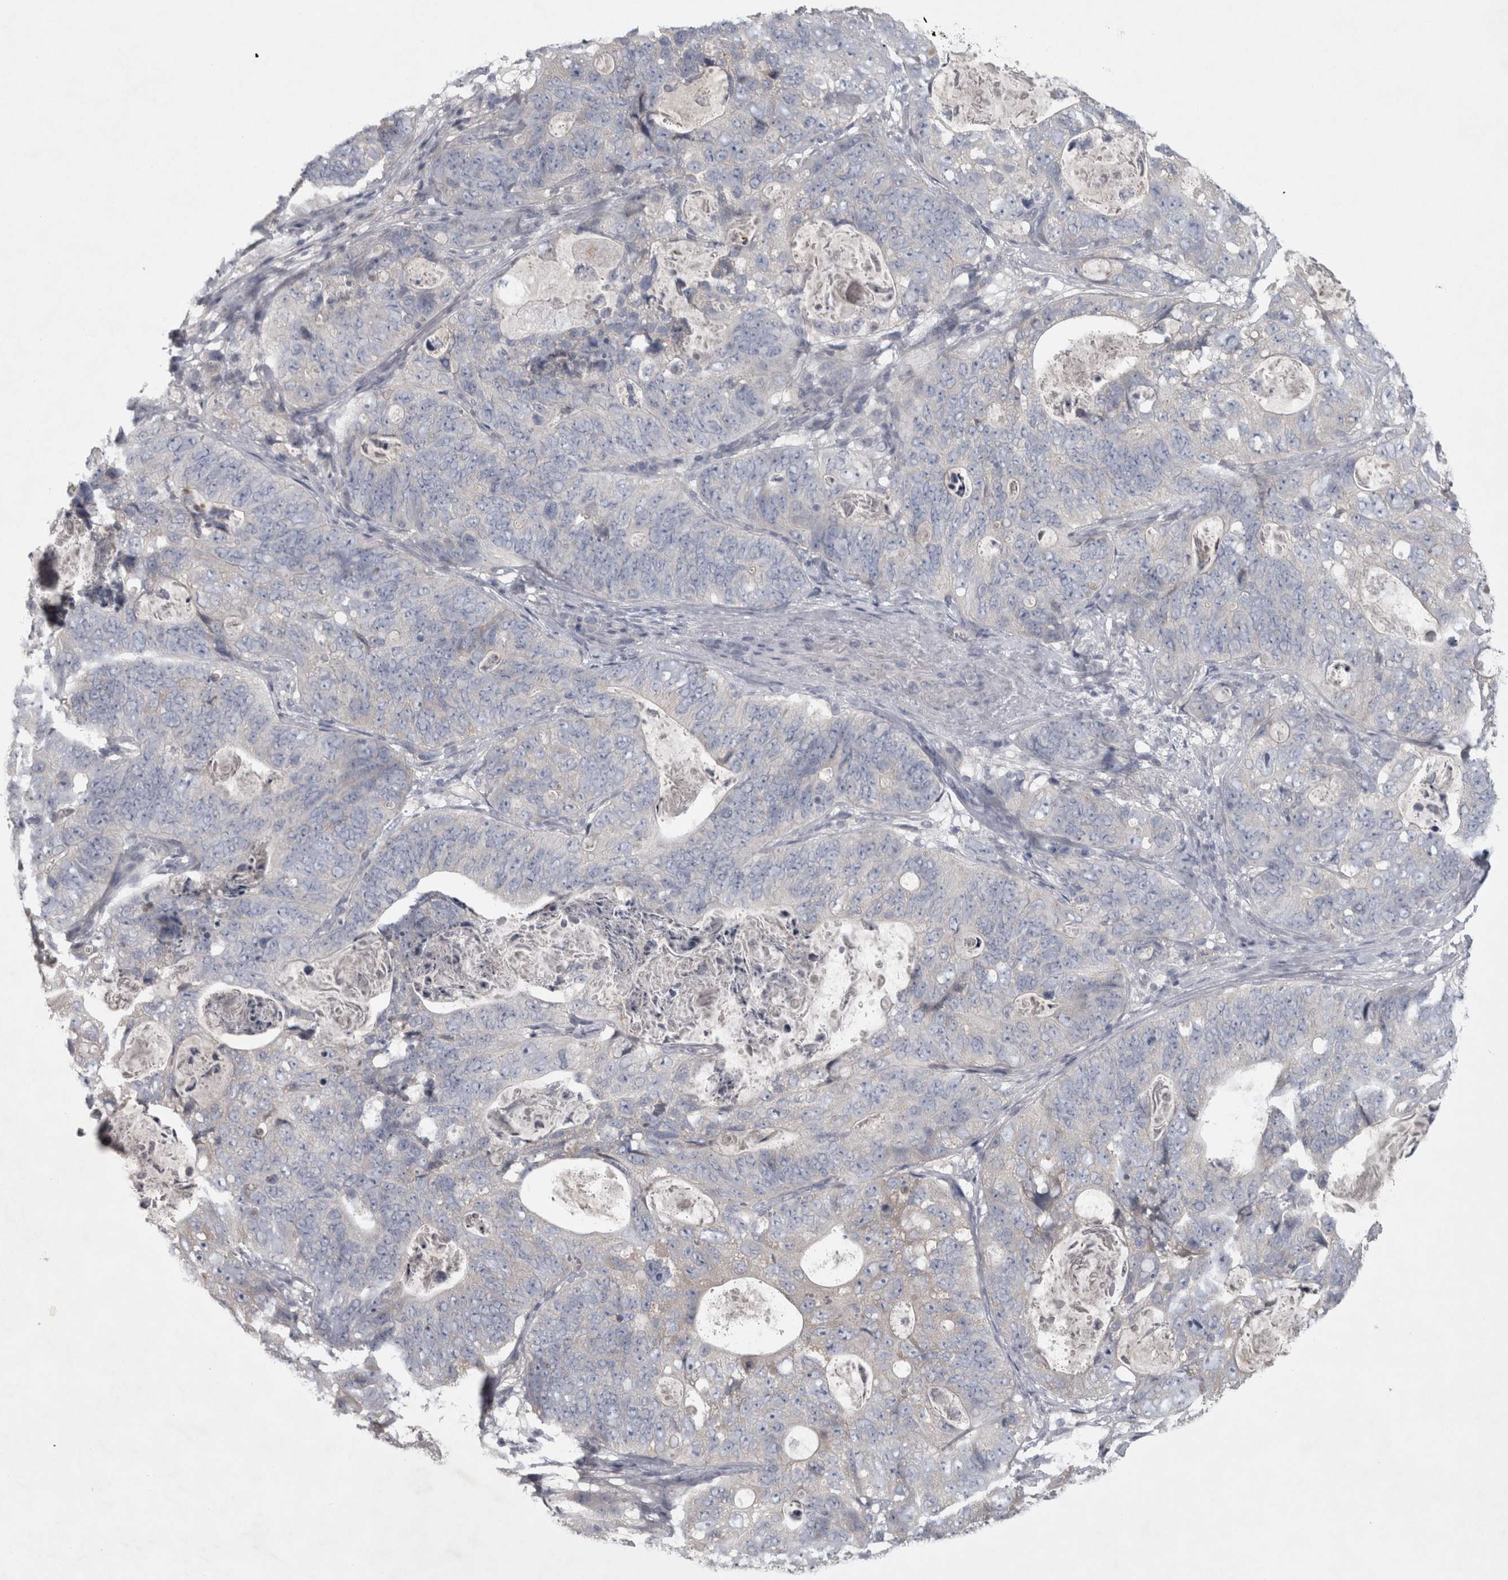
{"staining": {"intensity": "negative", "quantity": "none", "location": "none"}, "tissue": "stomach cancer", "cell_type": "Tumor cells", "image_type": "cancer", "snomed": [{"axis": "morphology", "description": "Normal tissue, NOS"}, {"axis": "morphology", "description": "Adenocarcinoma, NOS"}, {"axis": "topography", "description": "Stomach"}], "caption": "This is an immunohistochemistry photomicrograph of stomach adenocarcinoma. There is no staining in tumor cells.", "gene": "ENPP7", "patient": {"sex": "female", "age": 89}}